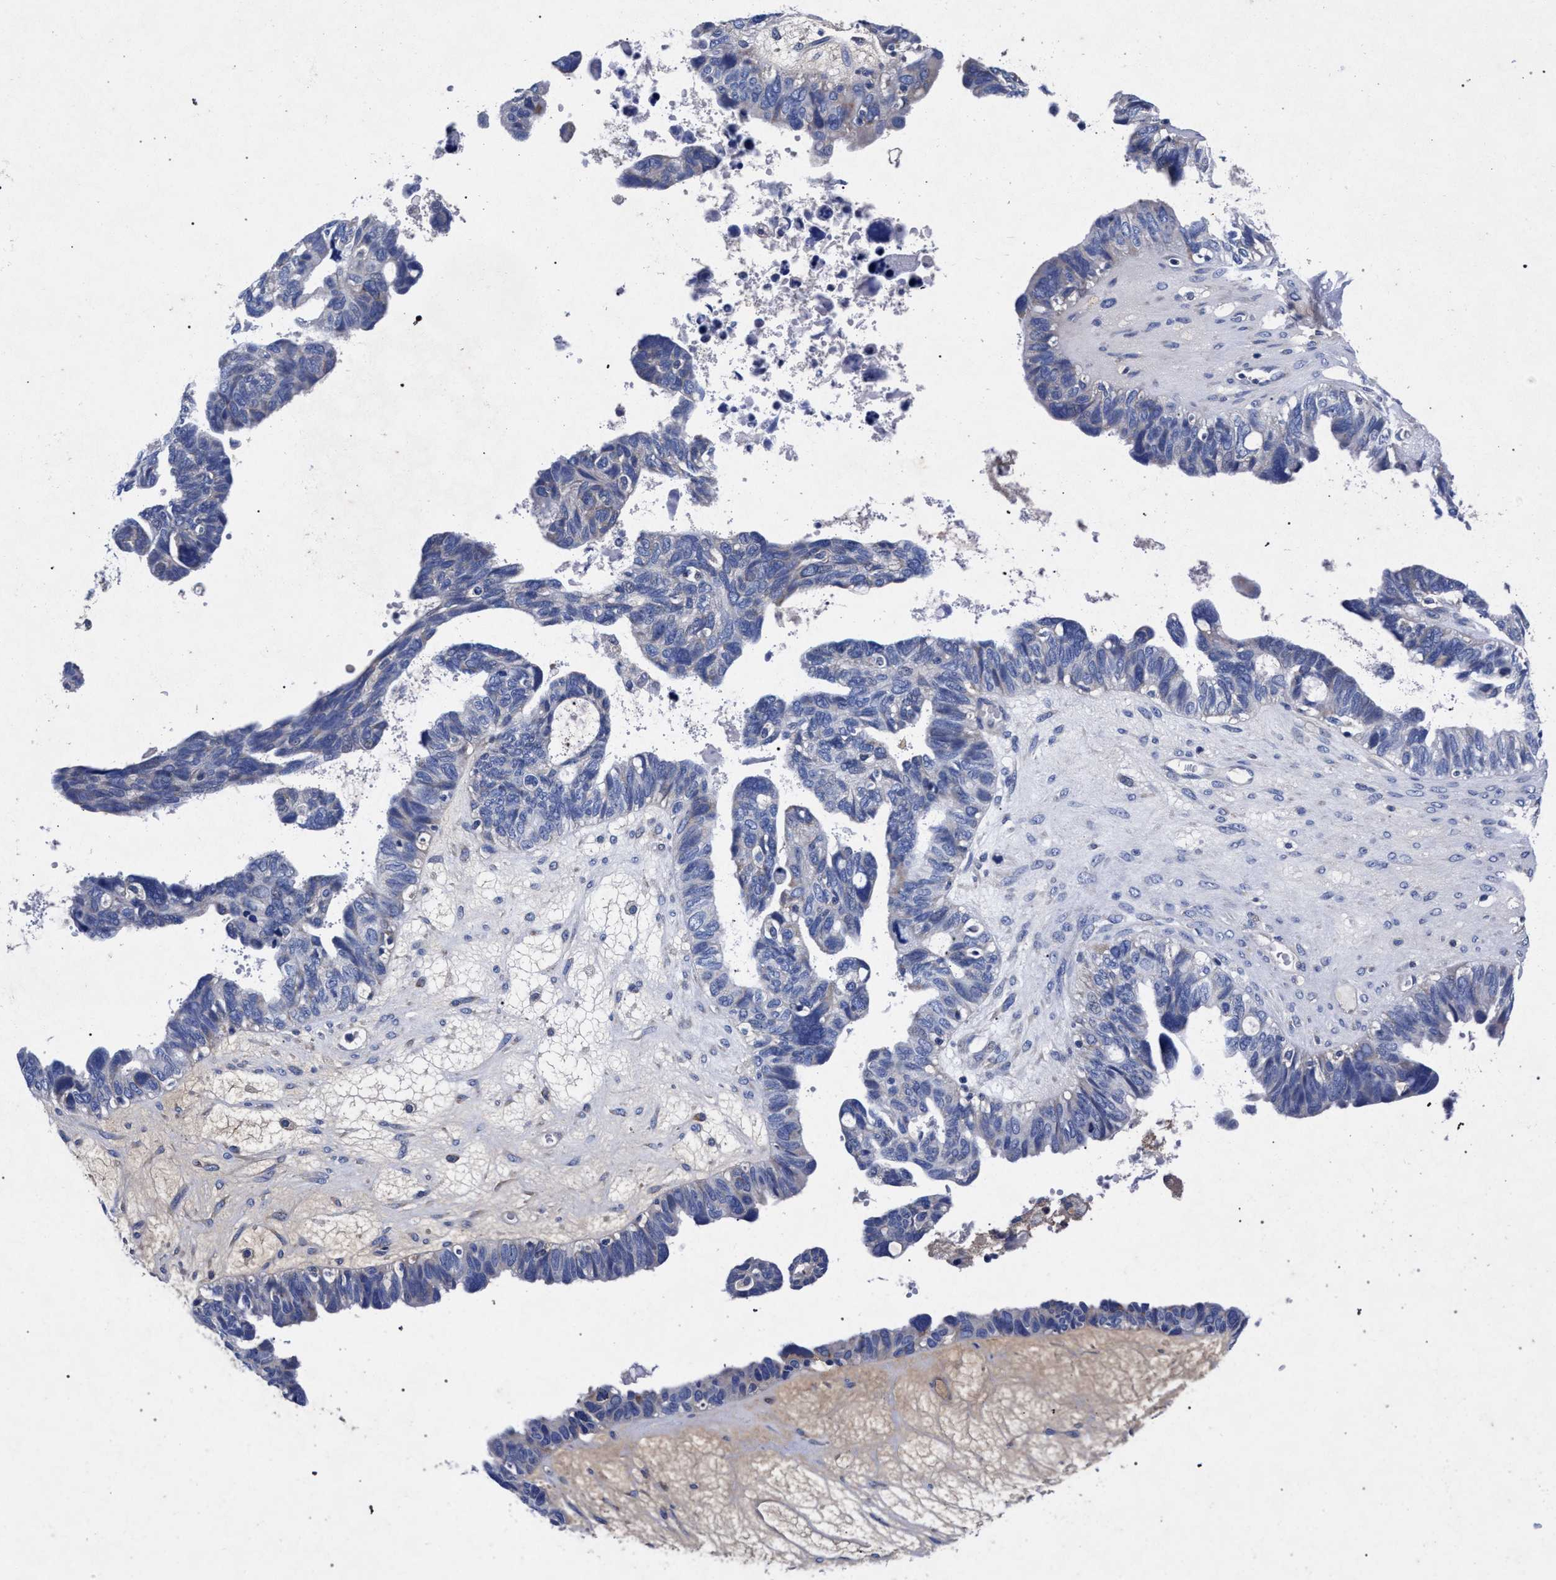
{"staining": {"intensity": "negative", "quantity": "none", "location": "none"}, "tissue": "ovarian cancer", "cell_type": "Tumor cells", "image_type": "cancer", "snomed": [{"axis": "morphology", "description": "Cystadenocarcinoma, serous, NOS"}, {"axis": "topography", "description": "Ovary"}], "caption": "The histopathology image displays no staining of tumor cells in ovarian cancer (serous cystadenocarcinoma). (Brightfield microscopy of DAB (3,3'-diaminobenzidine) IHC at high magnification).", "gene": "HSD17B14", "patient": {"sex": "female", "age": 79}}